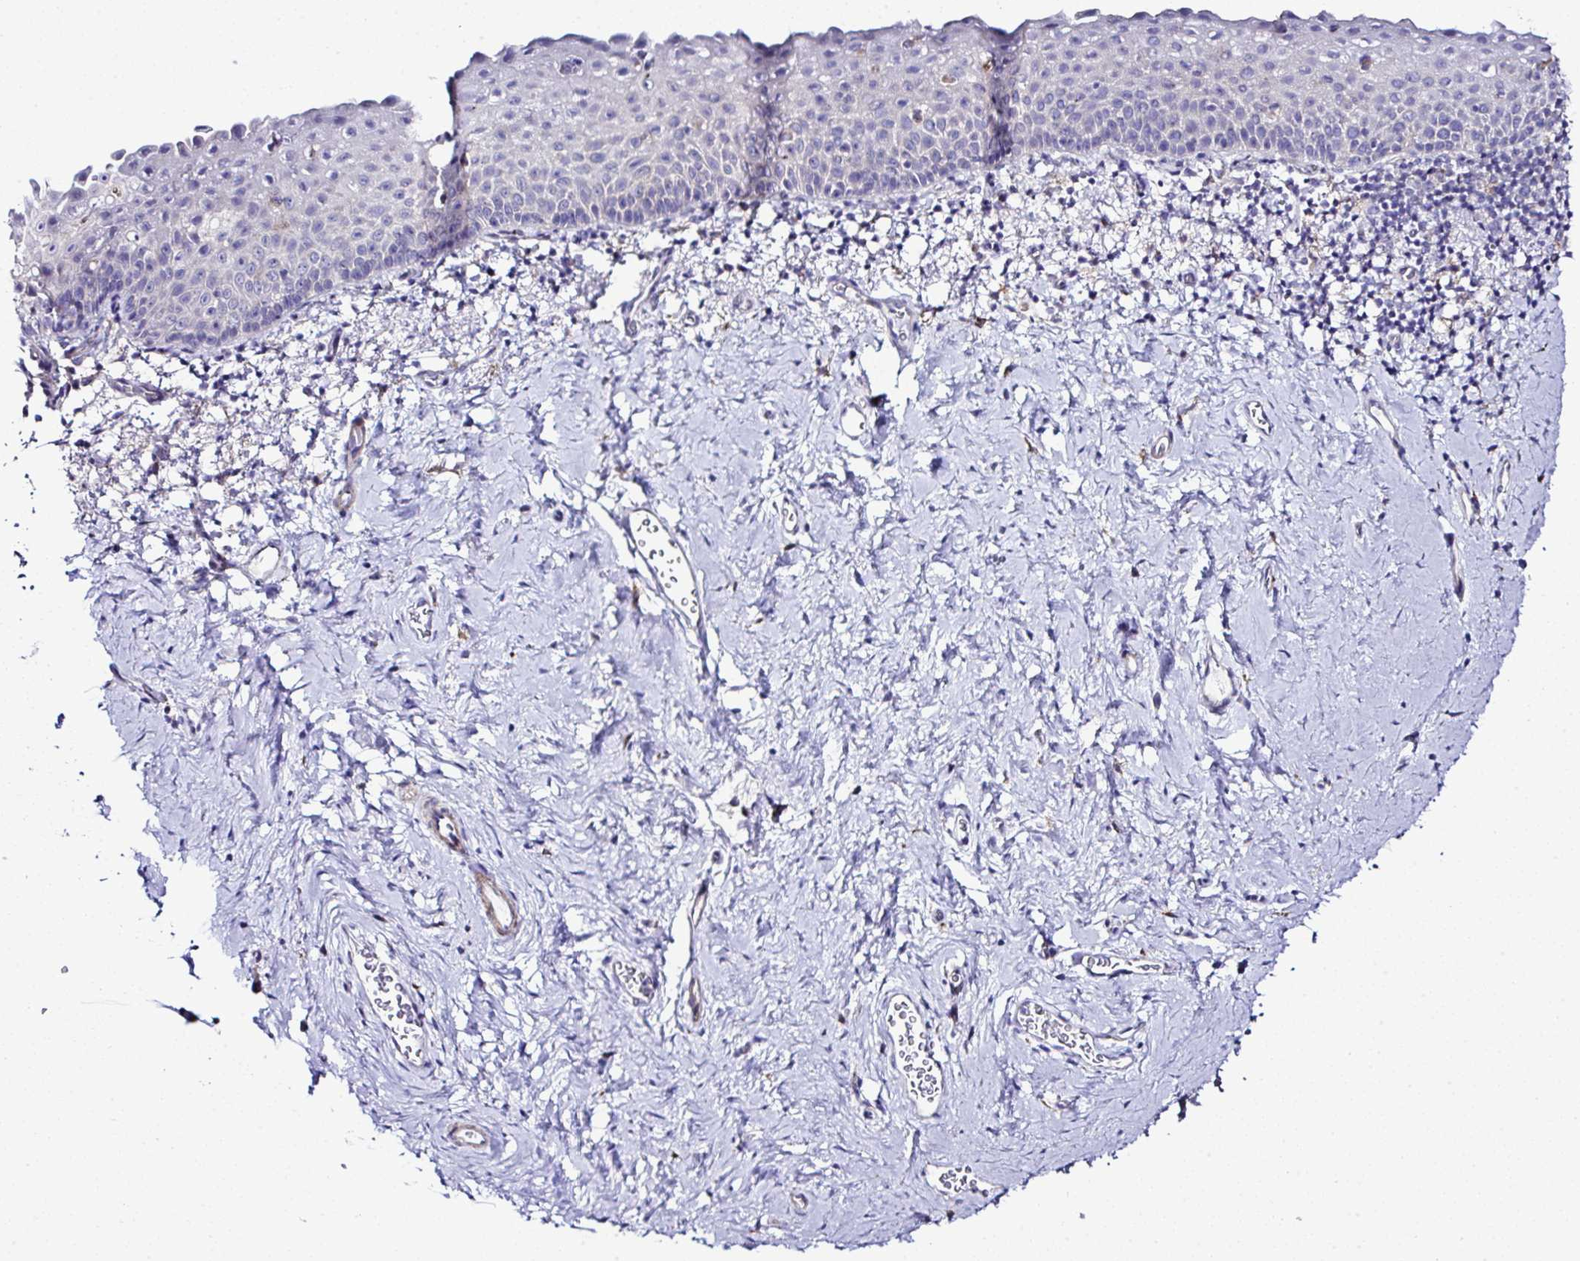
{"staining": {"intensity": "negative", "quantity": "none", "location": "none"}, "tissue": "vagina", "cell_type": "Squamous epithelial cells", "image_type": "normal", "snomed": [{"axis": "morphology", "description": "Normal tissue, NOS"}, {"axis": "topography", "description": "Vagina"}], "caption": "IHC of benign vagina demonstrates no expression in squamous epithelial cells.", "gene": "OR4P4", "patient": {"sex": "female", "age": 61}}